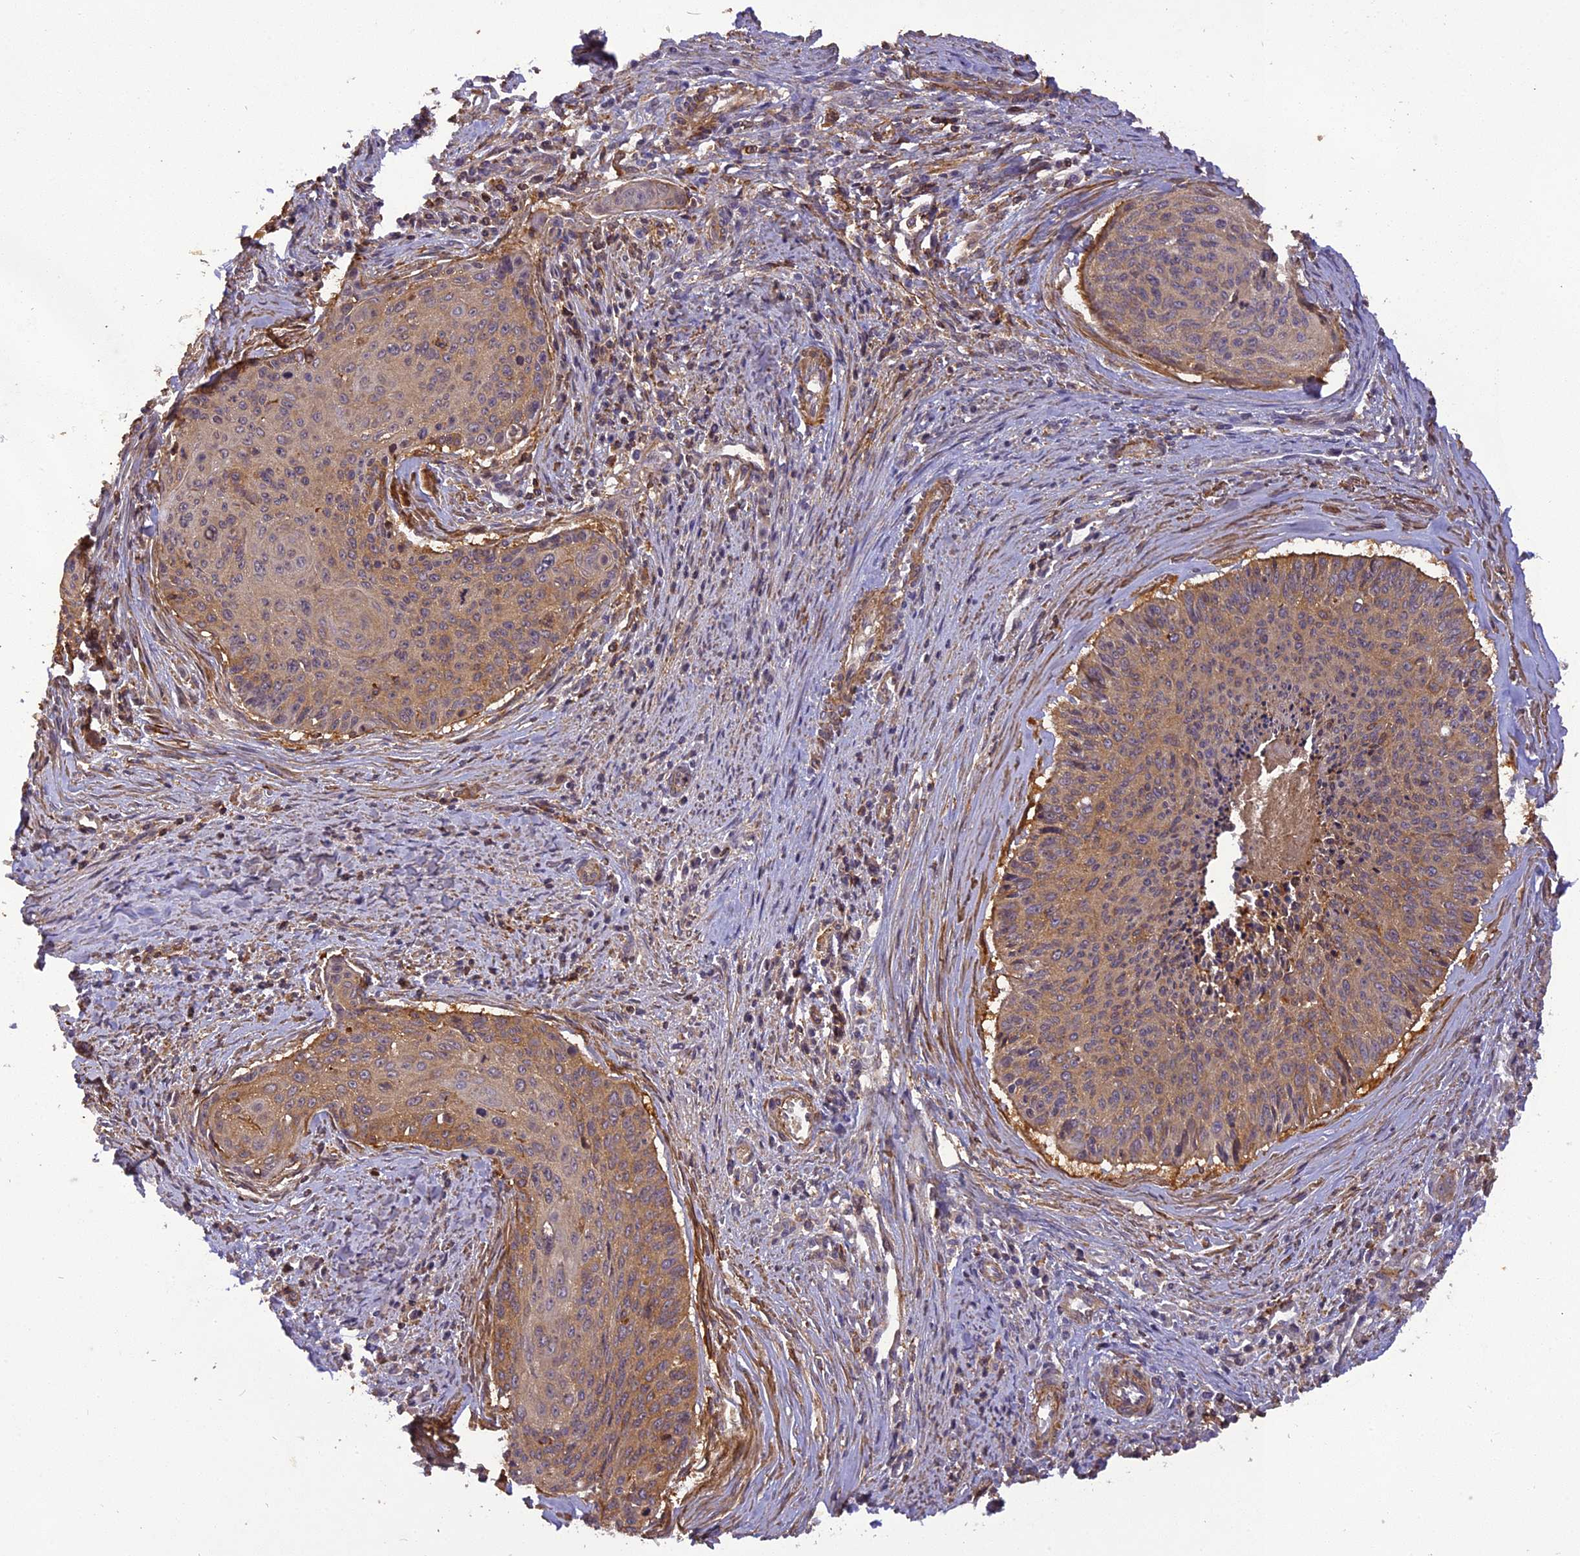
{"staining": {"intensity": "moderate", "quantity": ">75%", "location": "cytoplasmic/membranous"}, "tissue": "cervical cancer", "cell_type": "Tumor cells", "image_type": "cancer", "snomed": [{"axis": "morphology", "description": "Squamous cell carcinoma, NOS"}, {"axis": "topography", "description": "Cervix"}], "caption": "This image shows immunohistochemistry staining of human cervical cancer (squamous cell carcinoma), with medium moderate cytoplasmic/membranous positivity in approximately >75% of tumor cells.", "gene": "STOML1", "patient": {"sex": "female", "age": 55}}